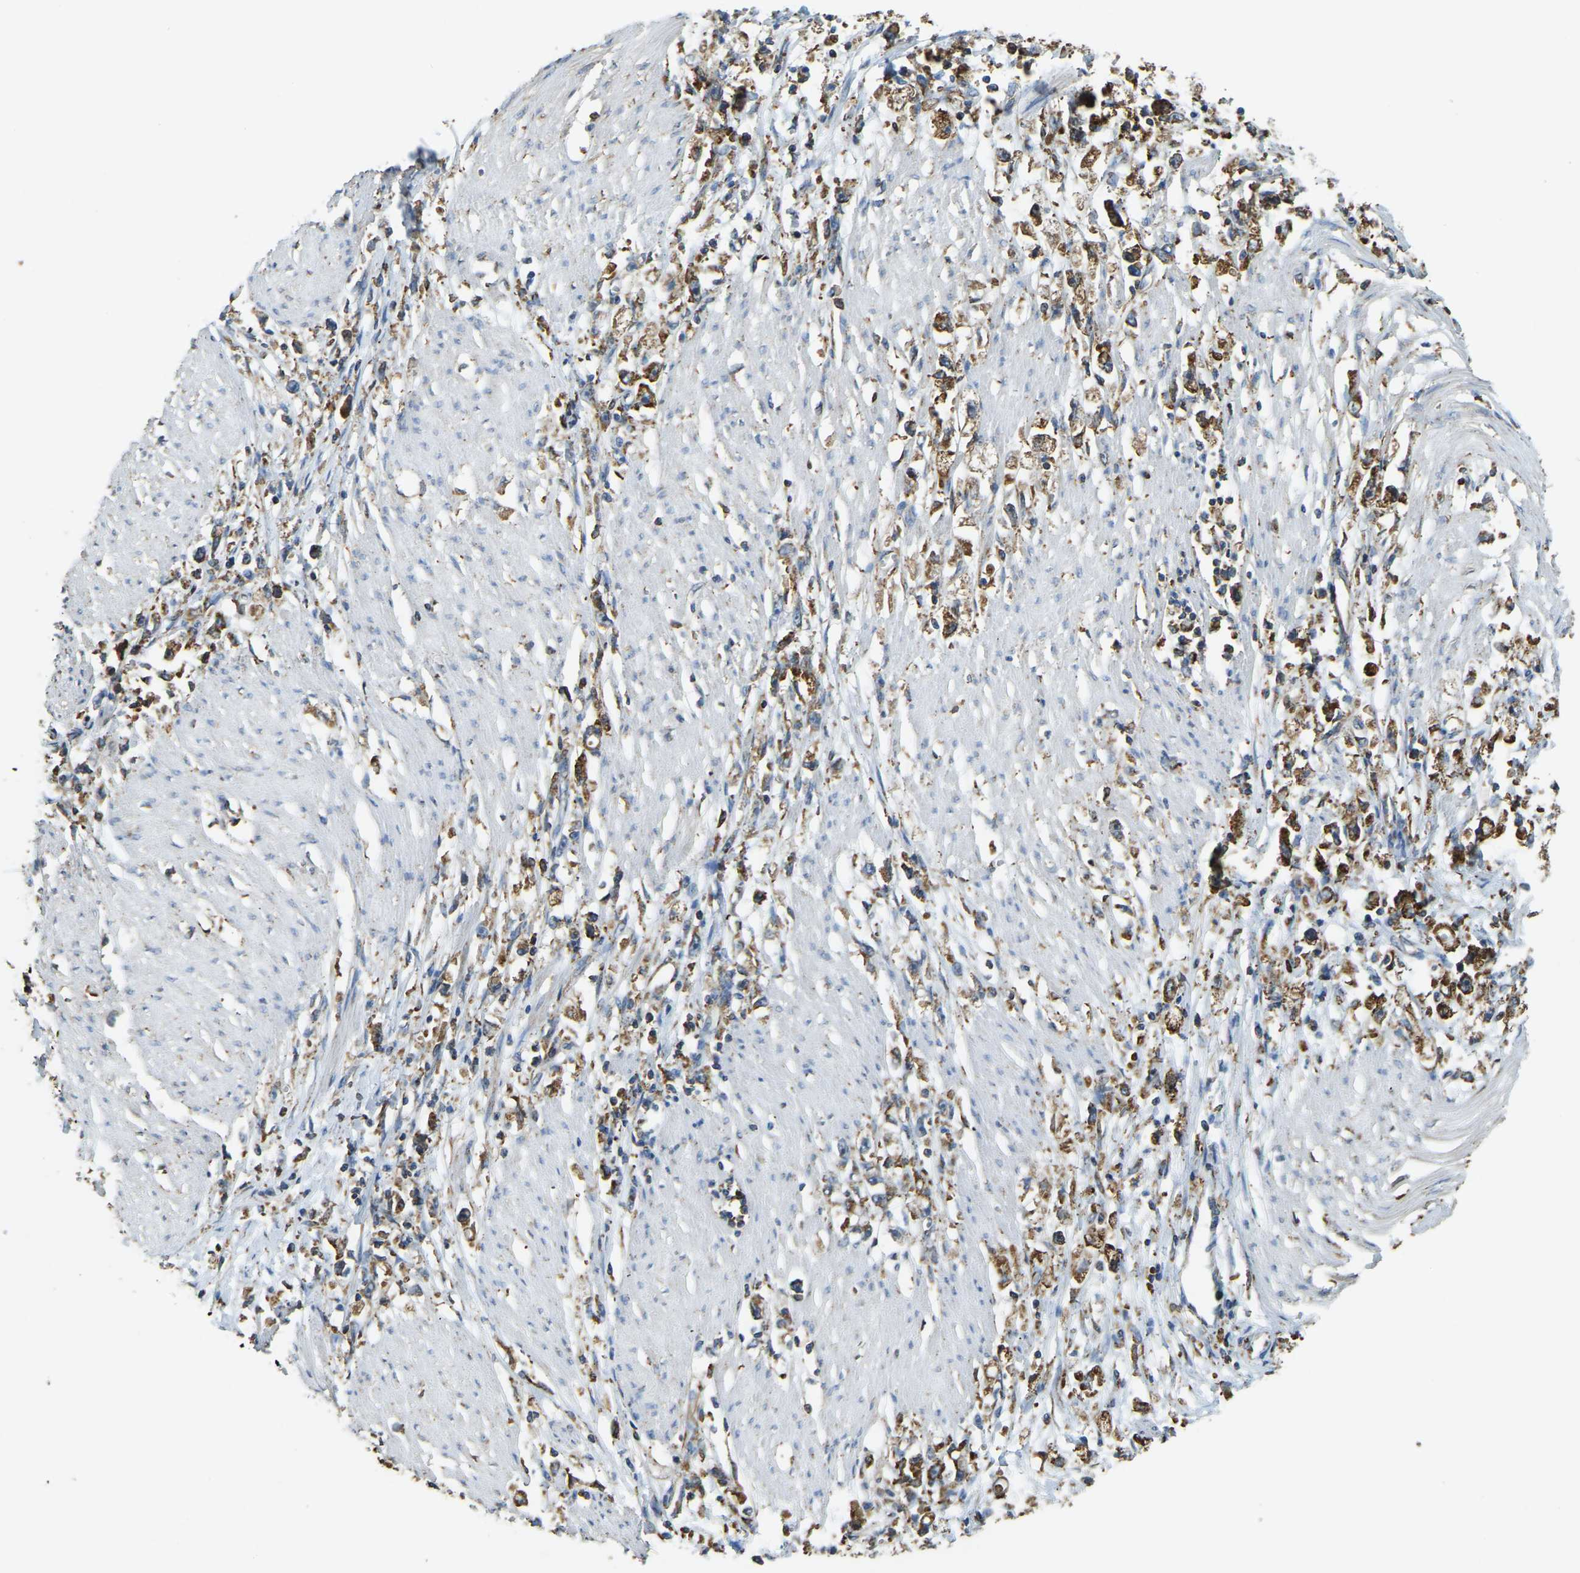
{"staining": {"intensity": "moderate", "quantity": ">75%", "location": "cytoplasmic/membranous"}, "tissue": "stomach cancer", "cell_type": "Tumor cells", "image_type": "cancer", "snomed": [{"axis": "morphology", "description": "Adenocarcinoma, NOS"}, {"axis": "topography", "description": "Stomach"}], "caption": "Human stomach adenocarcinoma stained for a protein (brown) shows moderate cytoplasmic/membranous positive positivity in about >75% of tumor cells.", "gene": "RNF115", "patient": {"sex": "female", "age": 59}}